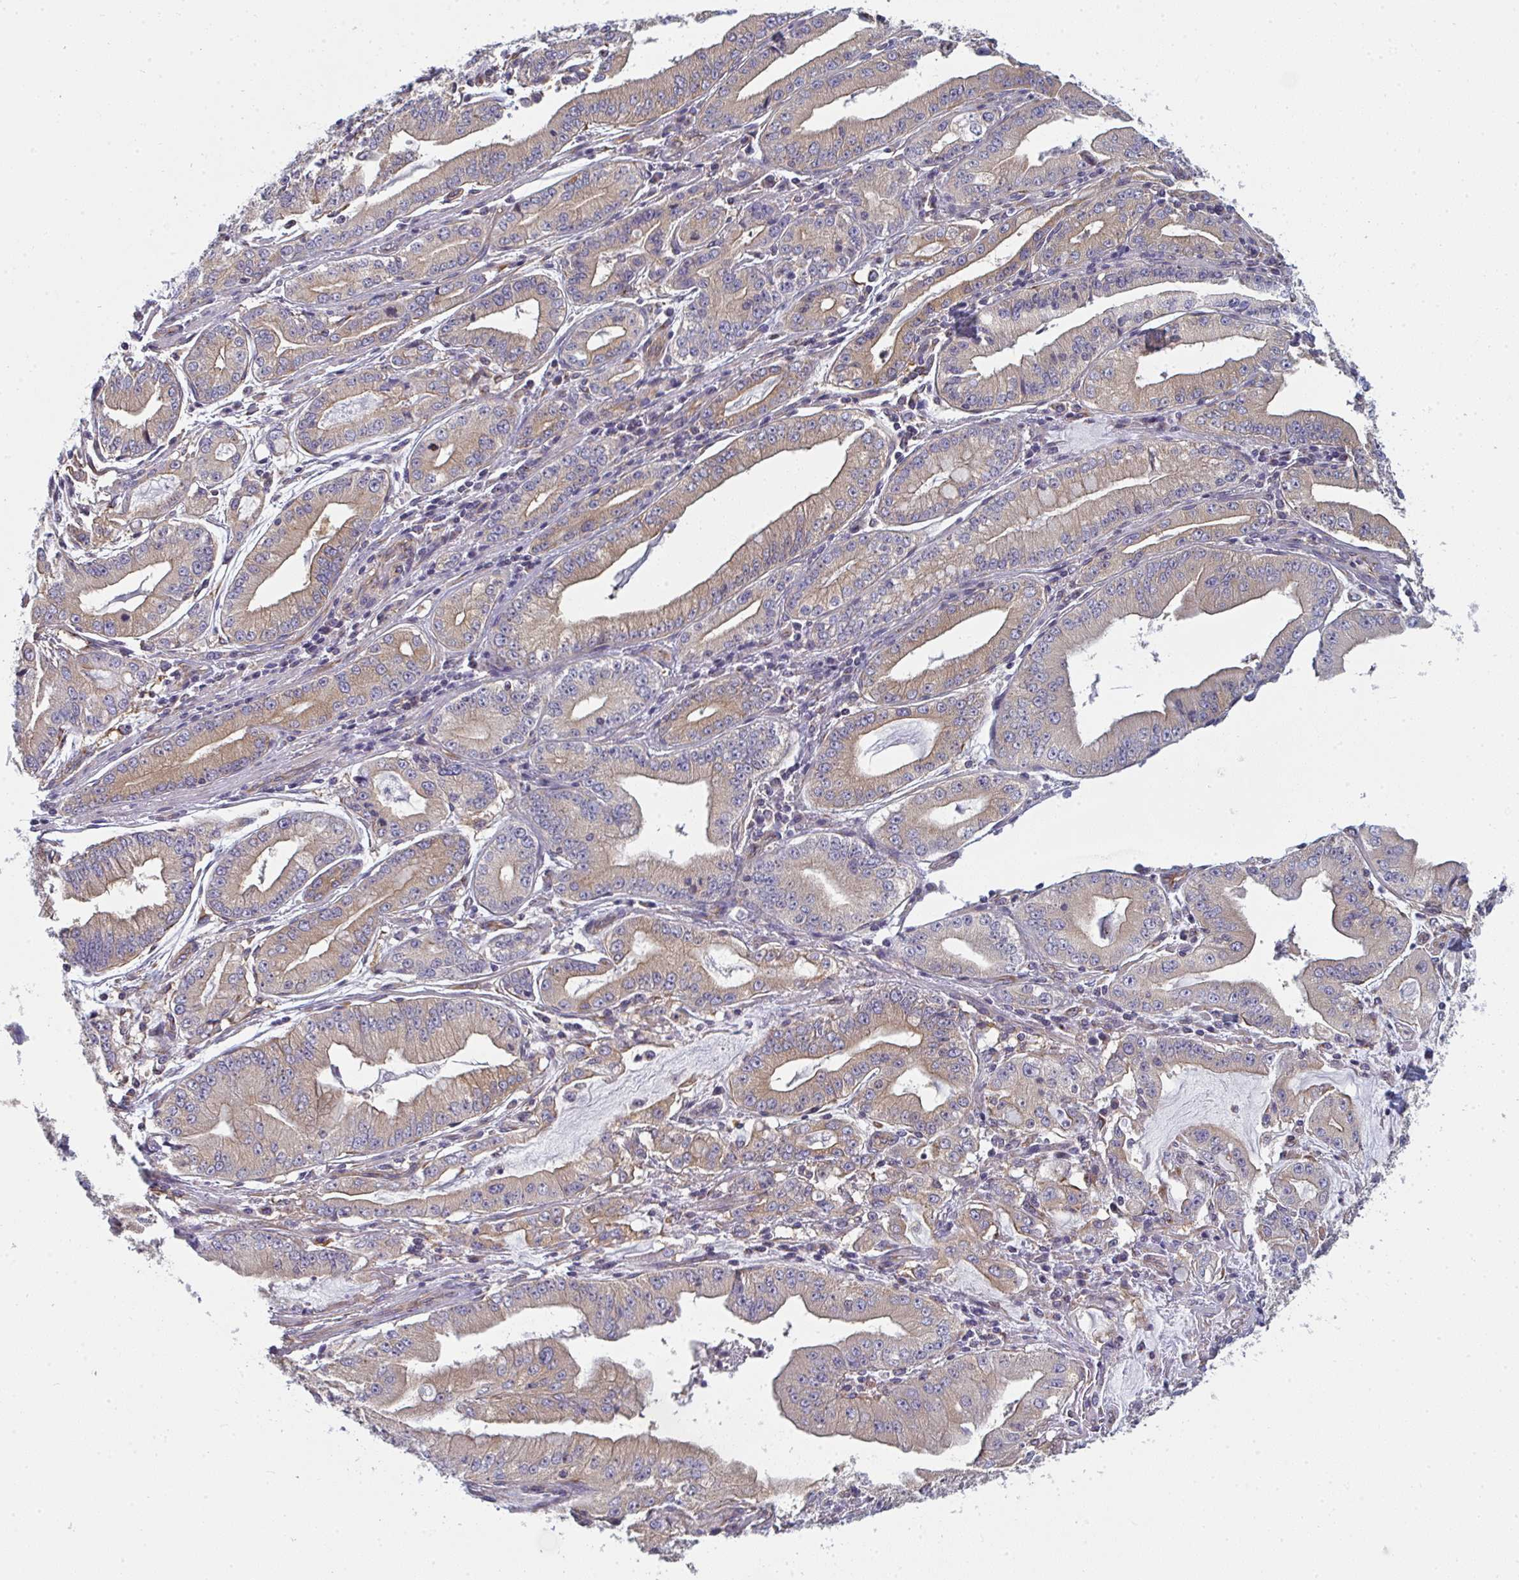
{"staining": {"intensity": "weak", "quantity": "25%-75%", "location": "cytoplasmic/membranous"}, "tissue": "stomach cancer", "cell_type": "Tumor cells", "image_type": "cancer", "snomed": [{"axis": "morphology", "description": "Adenocarcinoma, NOS"}, {"axis": "topography", "description": "Stomach, upper"}], "caption": "A photomicrograph of stomach adenocarcinoma stained for a protein demonstrates weak cytoplasmic/membranous brown staining in tumor cells.", "gene": "DYNC1I2", "patient": {"sex": "female", "age": 74}}